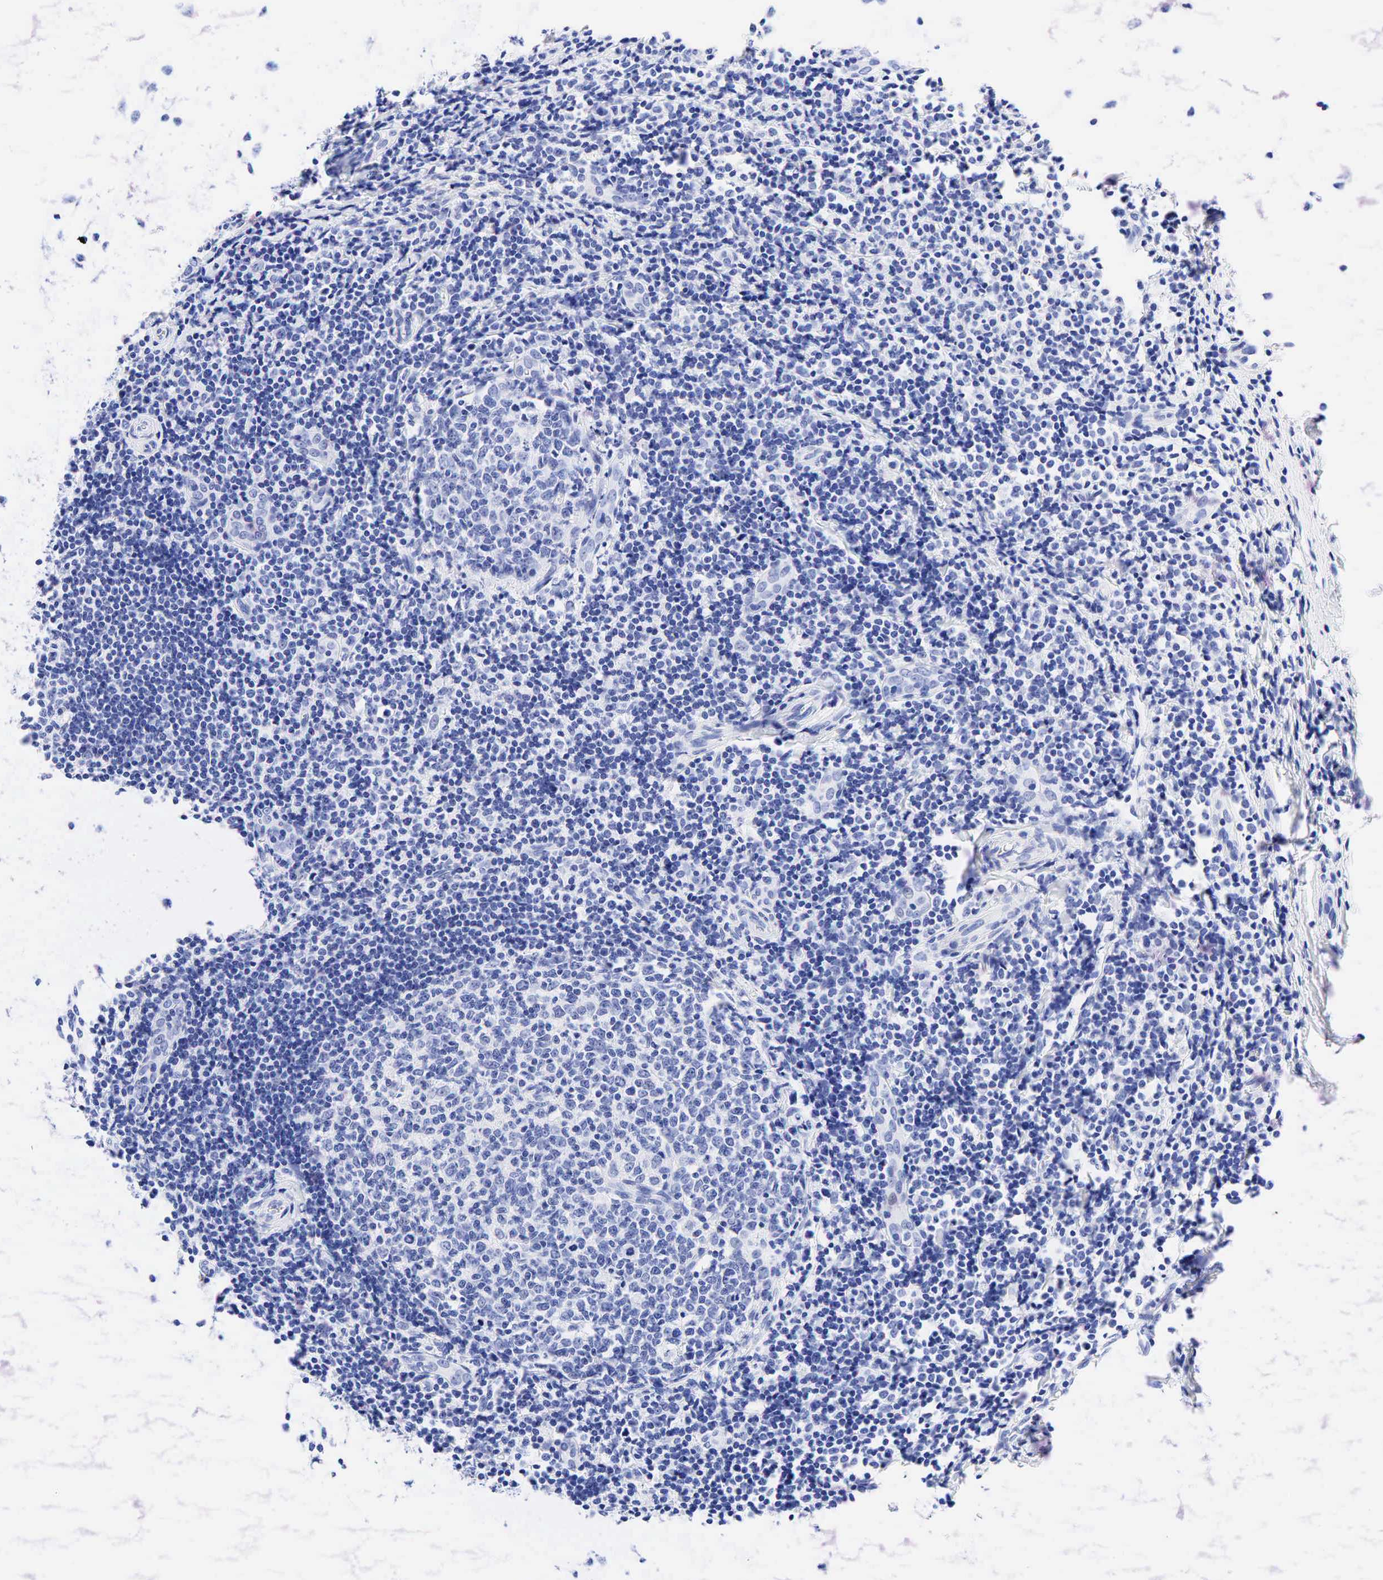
{"staining": {"intensity": "negative", "quantity": "none", "location": "none"}, "tissue": "tonsil", "cell_type": "Germinal center cells", "image_type": "normal", "snomed": [{"axis": "morphology", "description": "Normal tissue, NOS"}, {"axis": "topography", "description": "Tonsil"}], "caption": "A micrograph of human tonsil is negative for staining in germinal center cells.", "gene": "ESR1", "patient": {"sex": "female", "age": 41}}